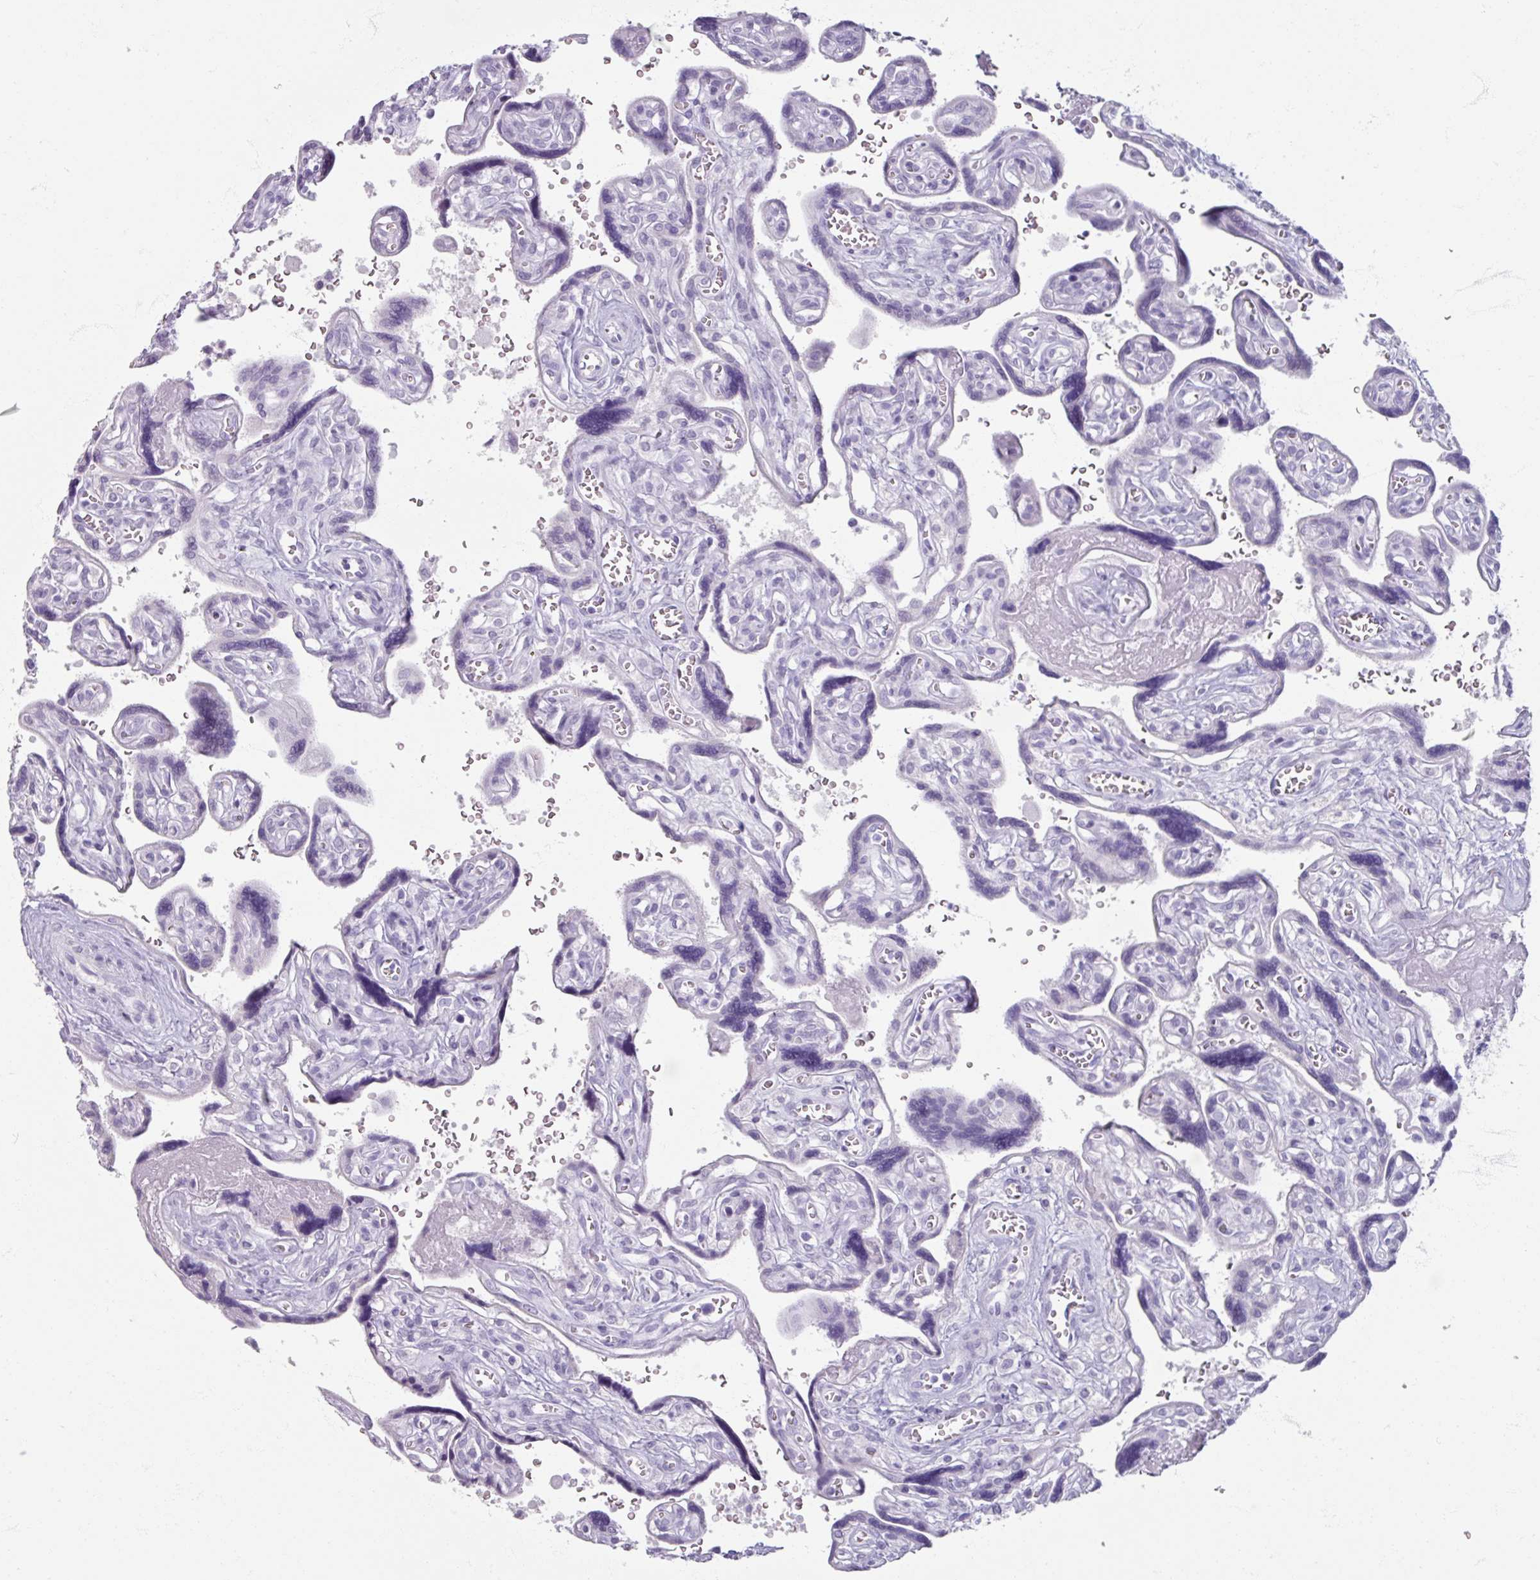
{"staining": {"intensity": "negative", "quantity": "none", "location": "none"}, "tissue": "placenta", "cell_type": "Decidual cells", "image_type": "normal", "snomed": [{"axis": "morphology", "description": "Normal tissue, NOS"}, {"axis": "topography", "description": "Placenta"}], "caption": "A high-resolution micrograph shows immunohistochemistry (IHC) staining of unremarkable placenta, which shows no significant positivity in decidual cells.", "gene": "TG", "patient": {"sex": "female", "age": 39}}